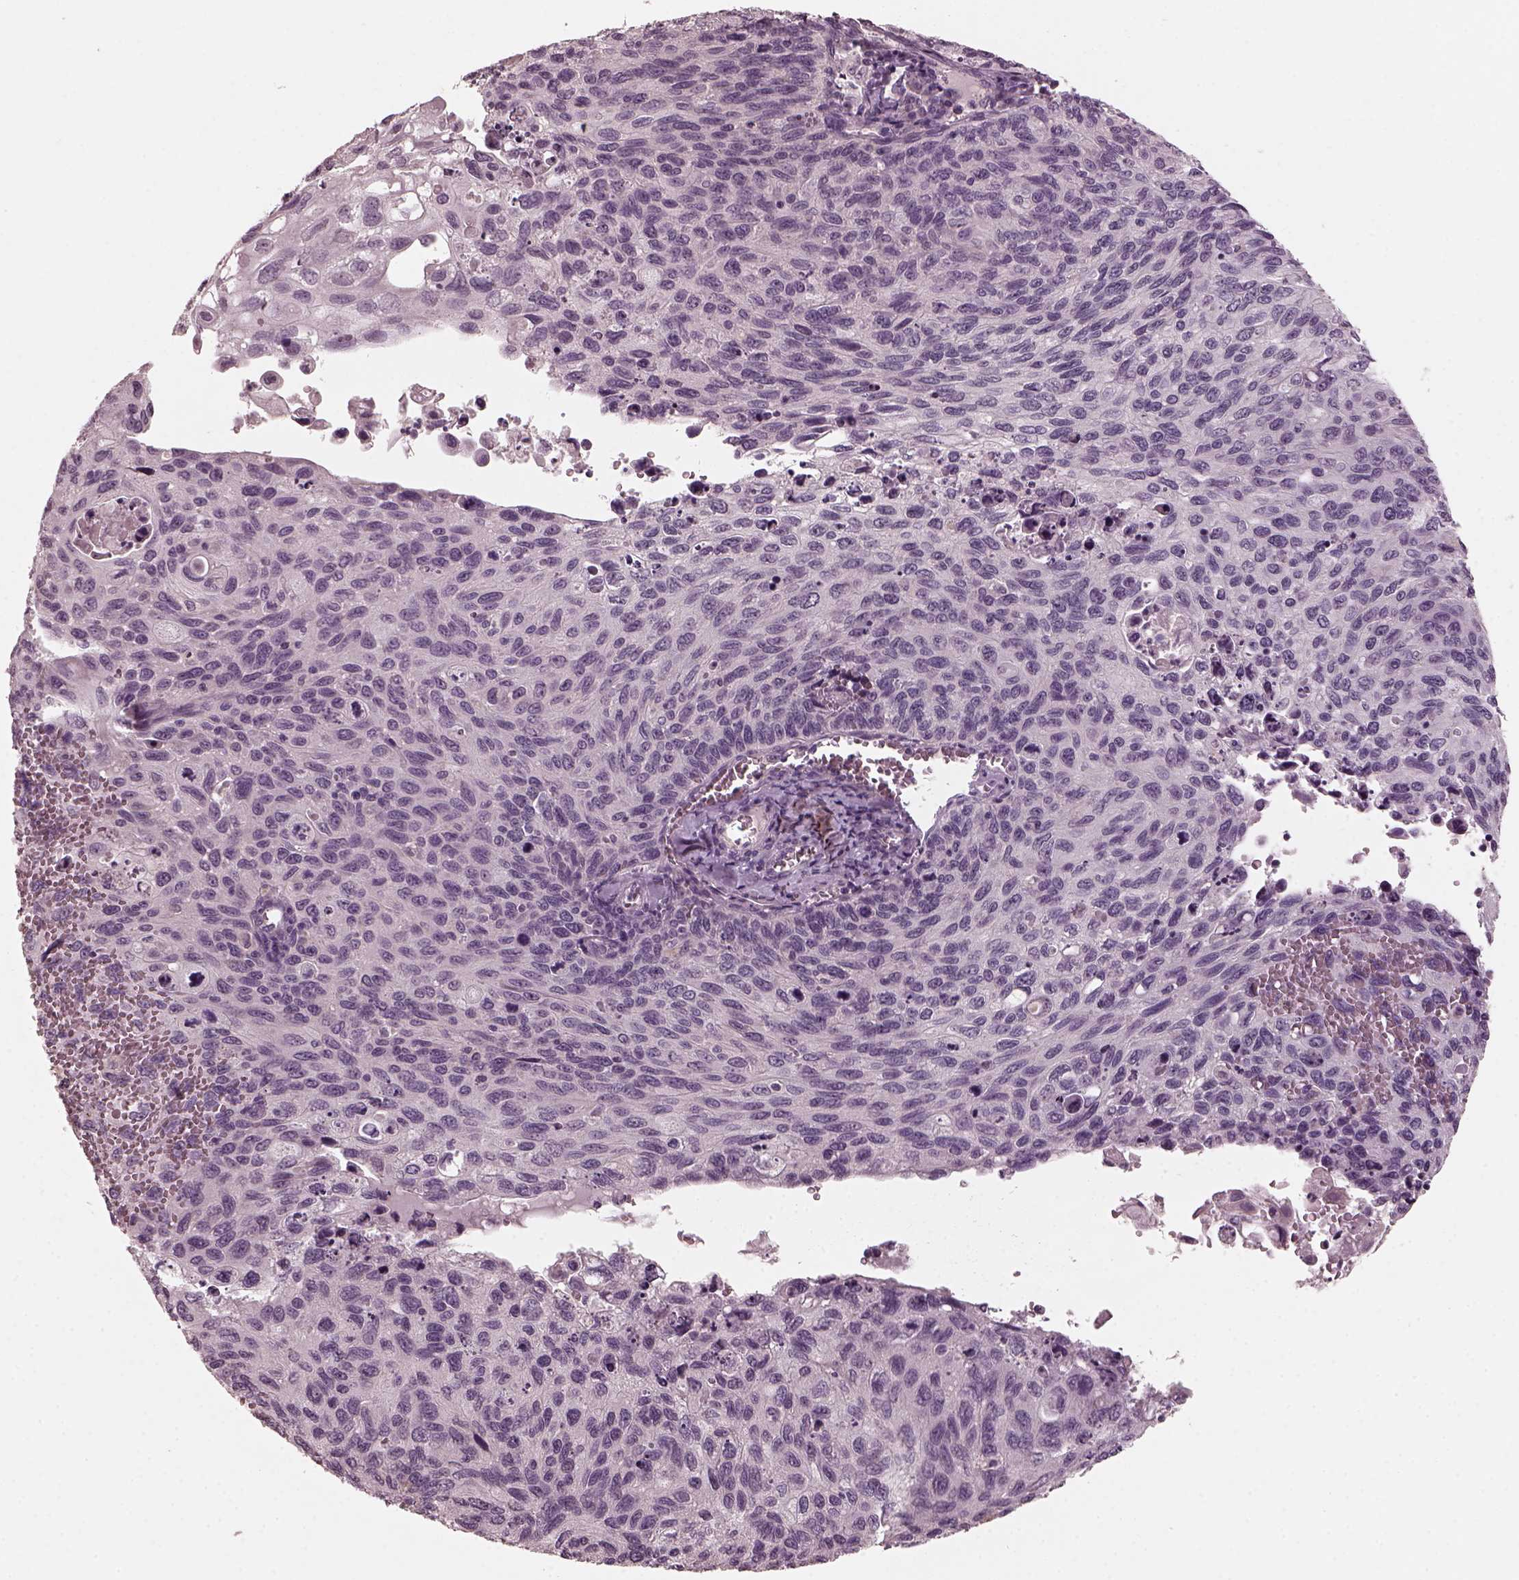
{"staining": {"intensity": "negative", "quantity": "none", "location": "none"}, "tissue": "cervical cancer", "cell_type": "Tumor cells", "image_type": "cancer", "snomed": [{"axis": "morphology", "description": "Squamous cell carcinoma, NOS"}, {"axis": "topography", "description": "Cervix"}], "caption": "High magnification brightfield microscopy of cervical cancer stained with DAB (brown) and counterstained with hematoxylin (blue): tumor cells show no significant staining.", "gene": "RCVRN", "patient": {"sex": "female", "age": 70}}